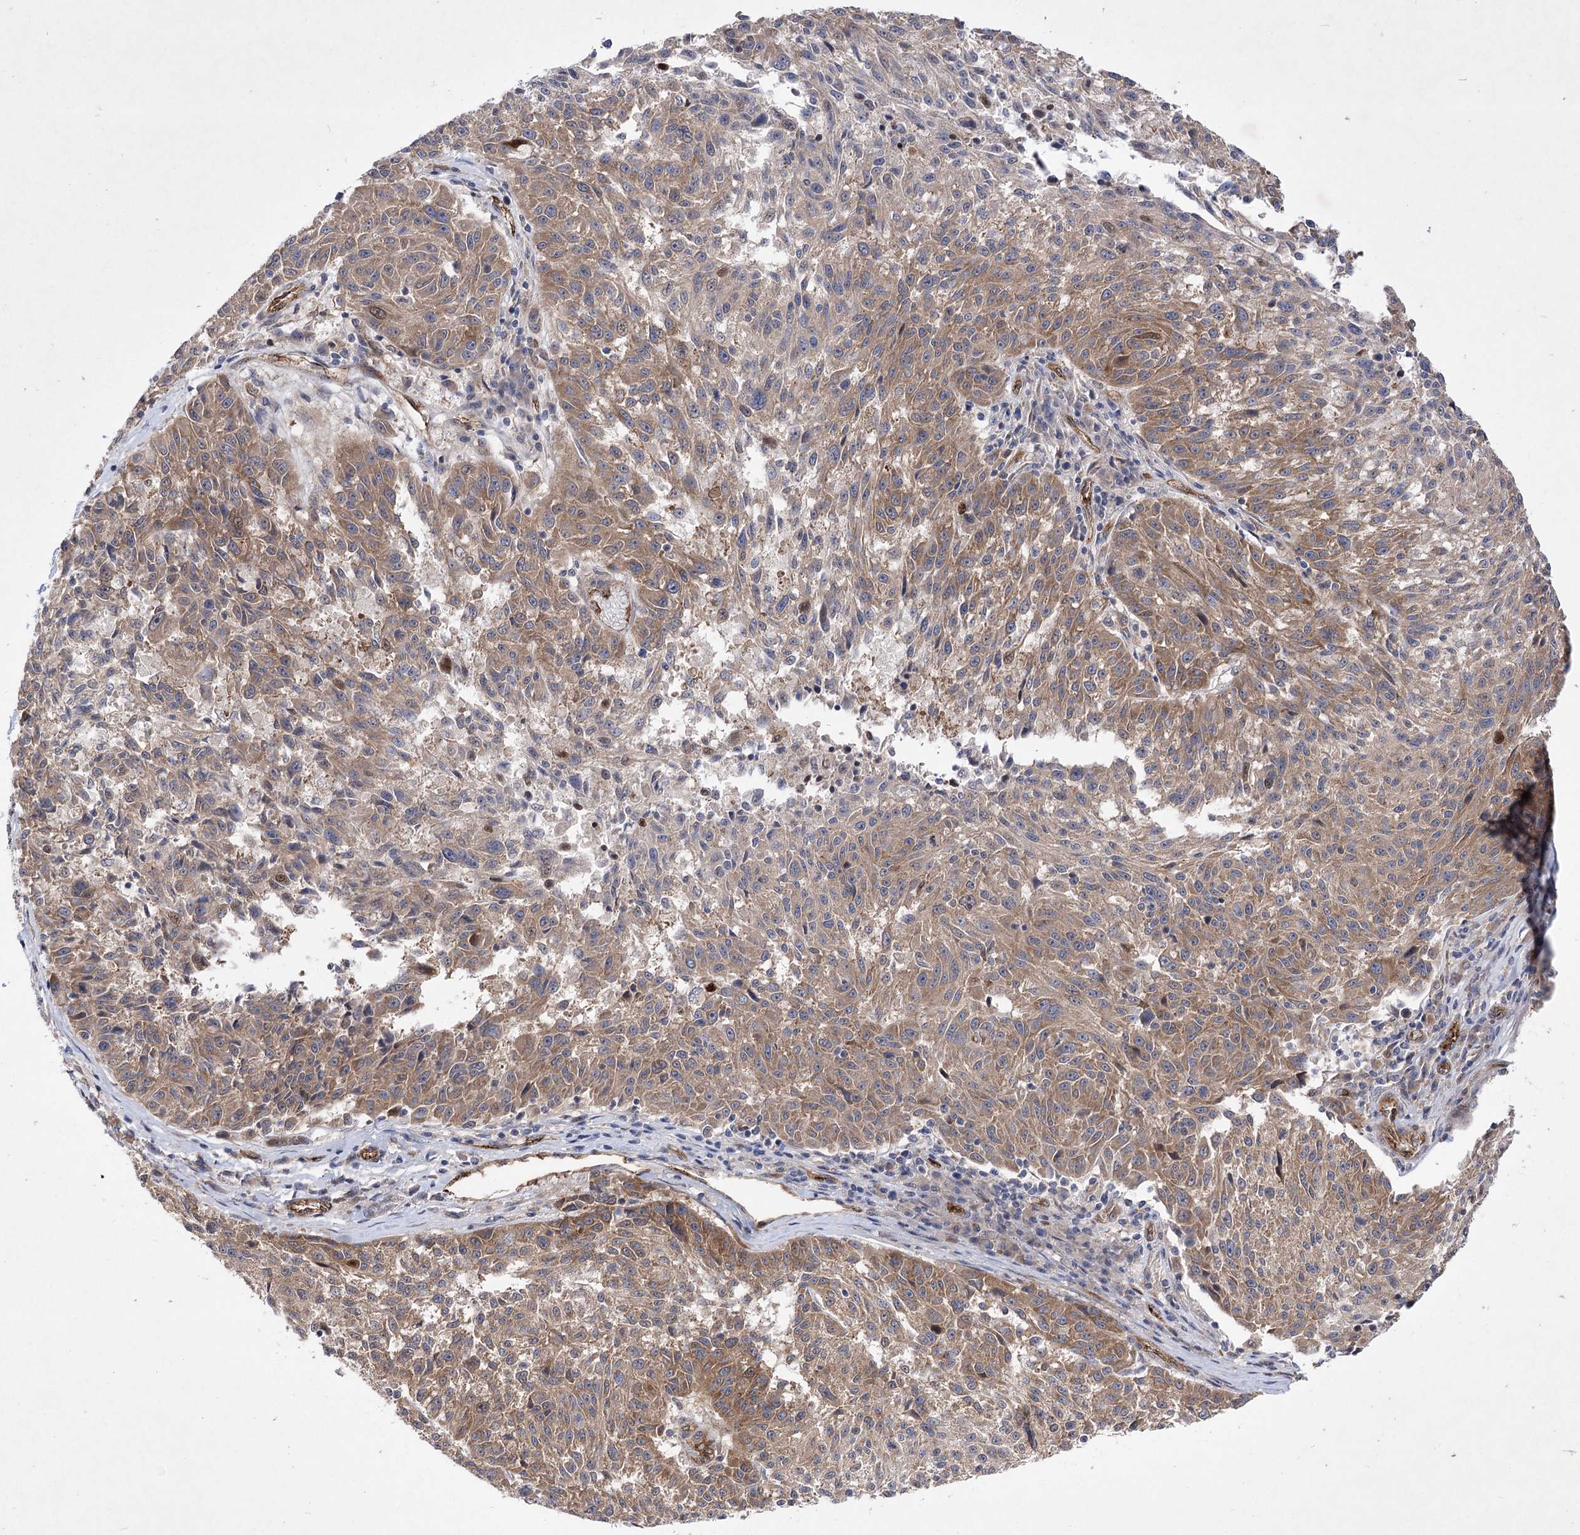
{"staining": {"intensity": "moderate", "quantity": ">75%", "location": "cytoplasmic/membranous"}, "tissue": "melanoma", "cell_type": "Tumor cells", "image_type": "cancer", "snomed": [{"axis": "morphology", "description": "Malignant melanoma, NOS"}, {"axis": "topography", "description": "Skin"}], "caption": "Malignant melanoma stained for a protein demonstrates moderate cytoplasmic/membranous positivity in tumor cells.", "gene": "ARHGAP31", "patient": {"sex": "male", "age": 53}}